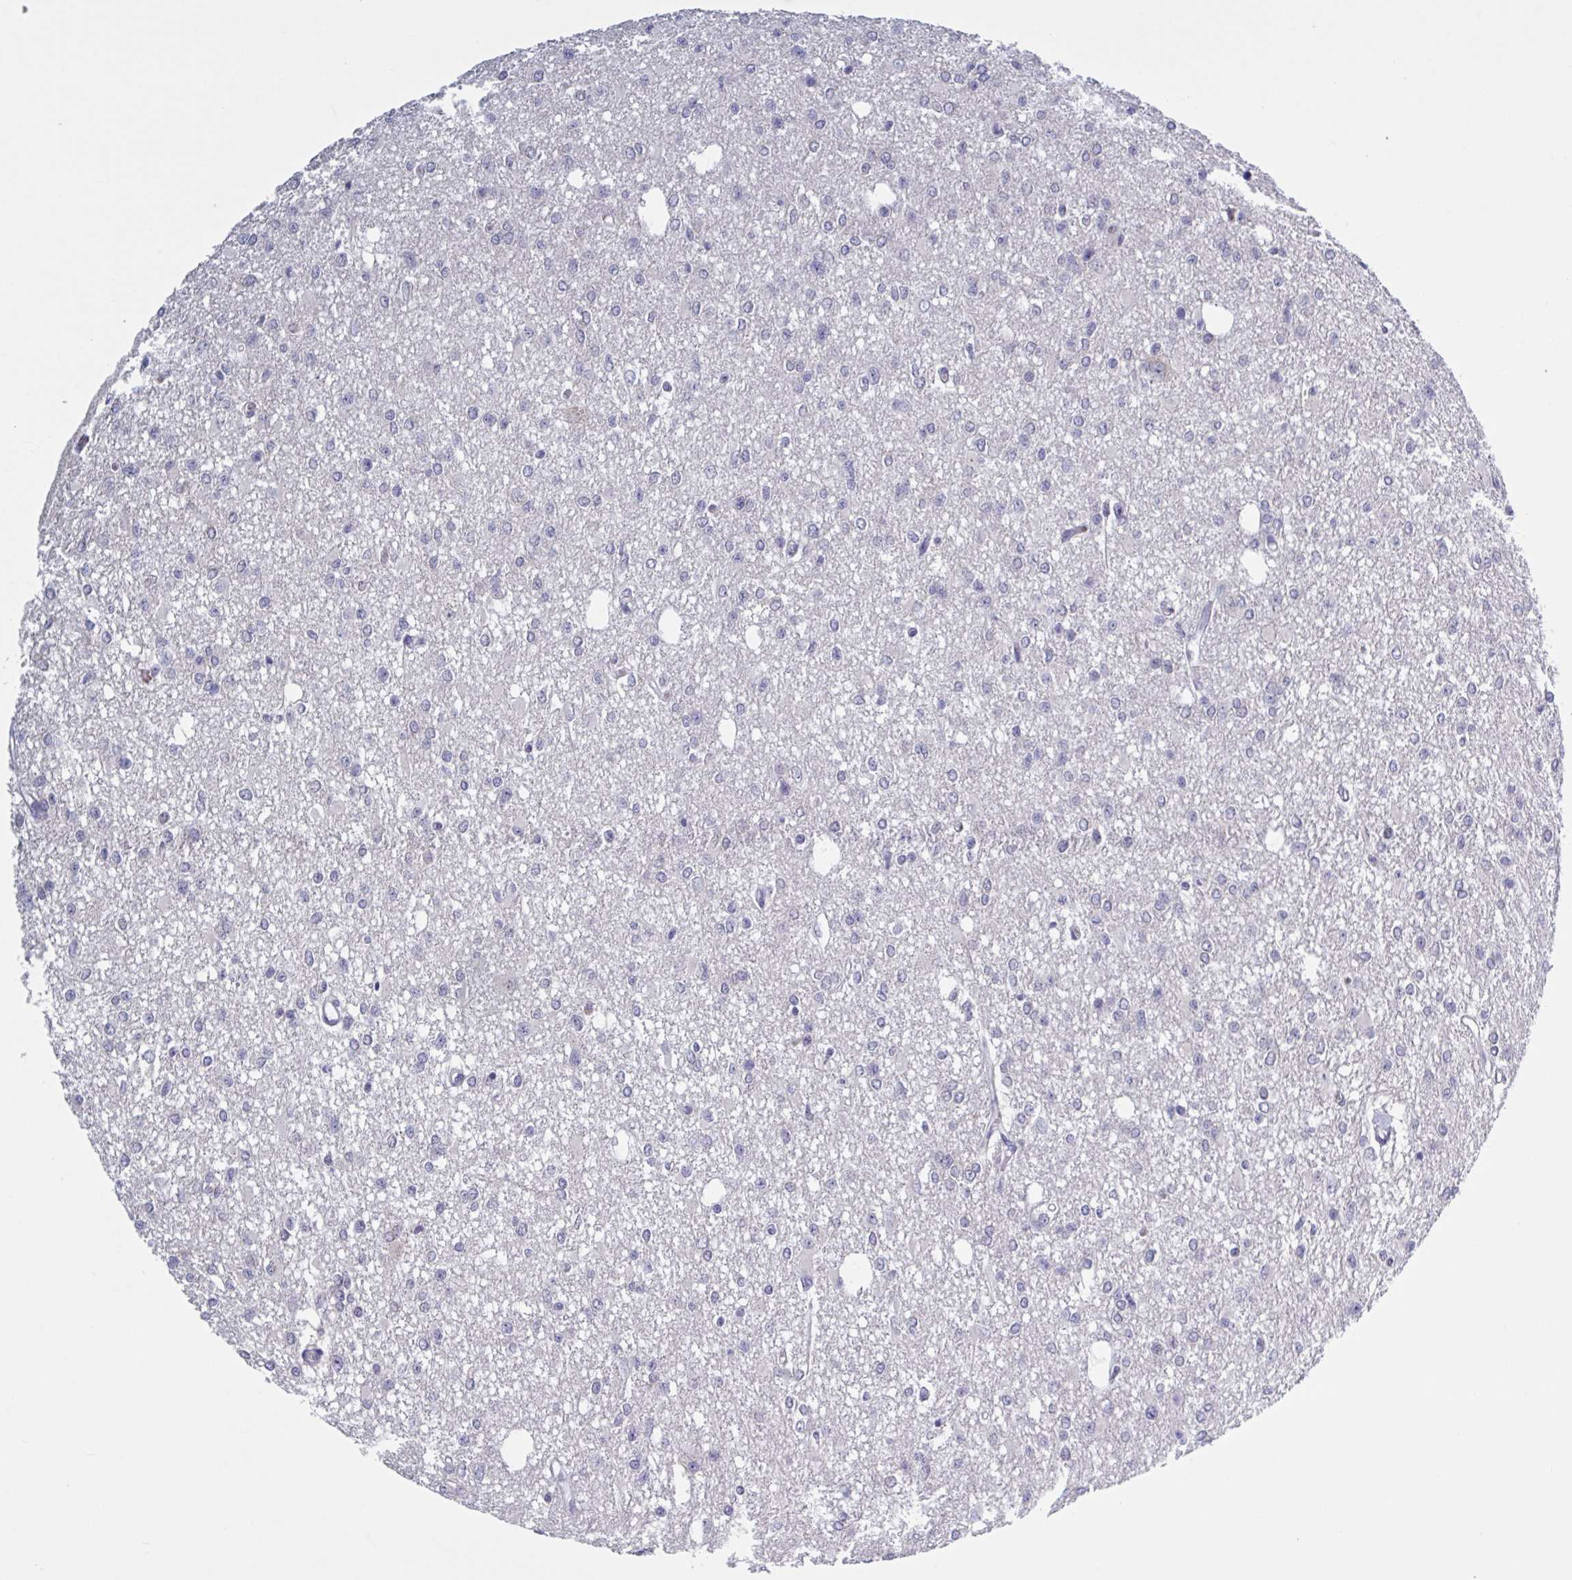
{"staining": {"intensity": "negative", "quantity": "none", "location": "none"}, "tissue": "glioma", "cell_type": "Tumor cells", "image_type": "cancer", "snomed": [{"axis": "morphology", "description": "Glioma, malignant, Low grade"}, {"axis": "topography", "description": "Brain"}], "caption": "The micrograph shows no significant expression in tumor cells of glioma.", "gene": "HSD11B2", "patient": {"sex": "male", "age": 26}}